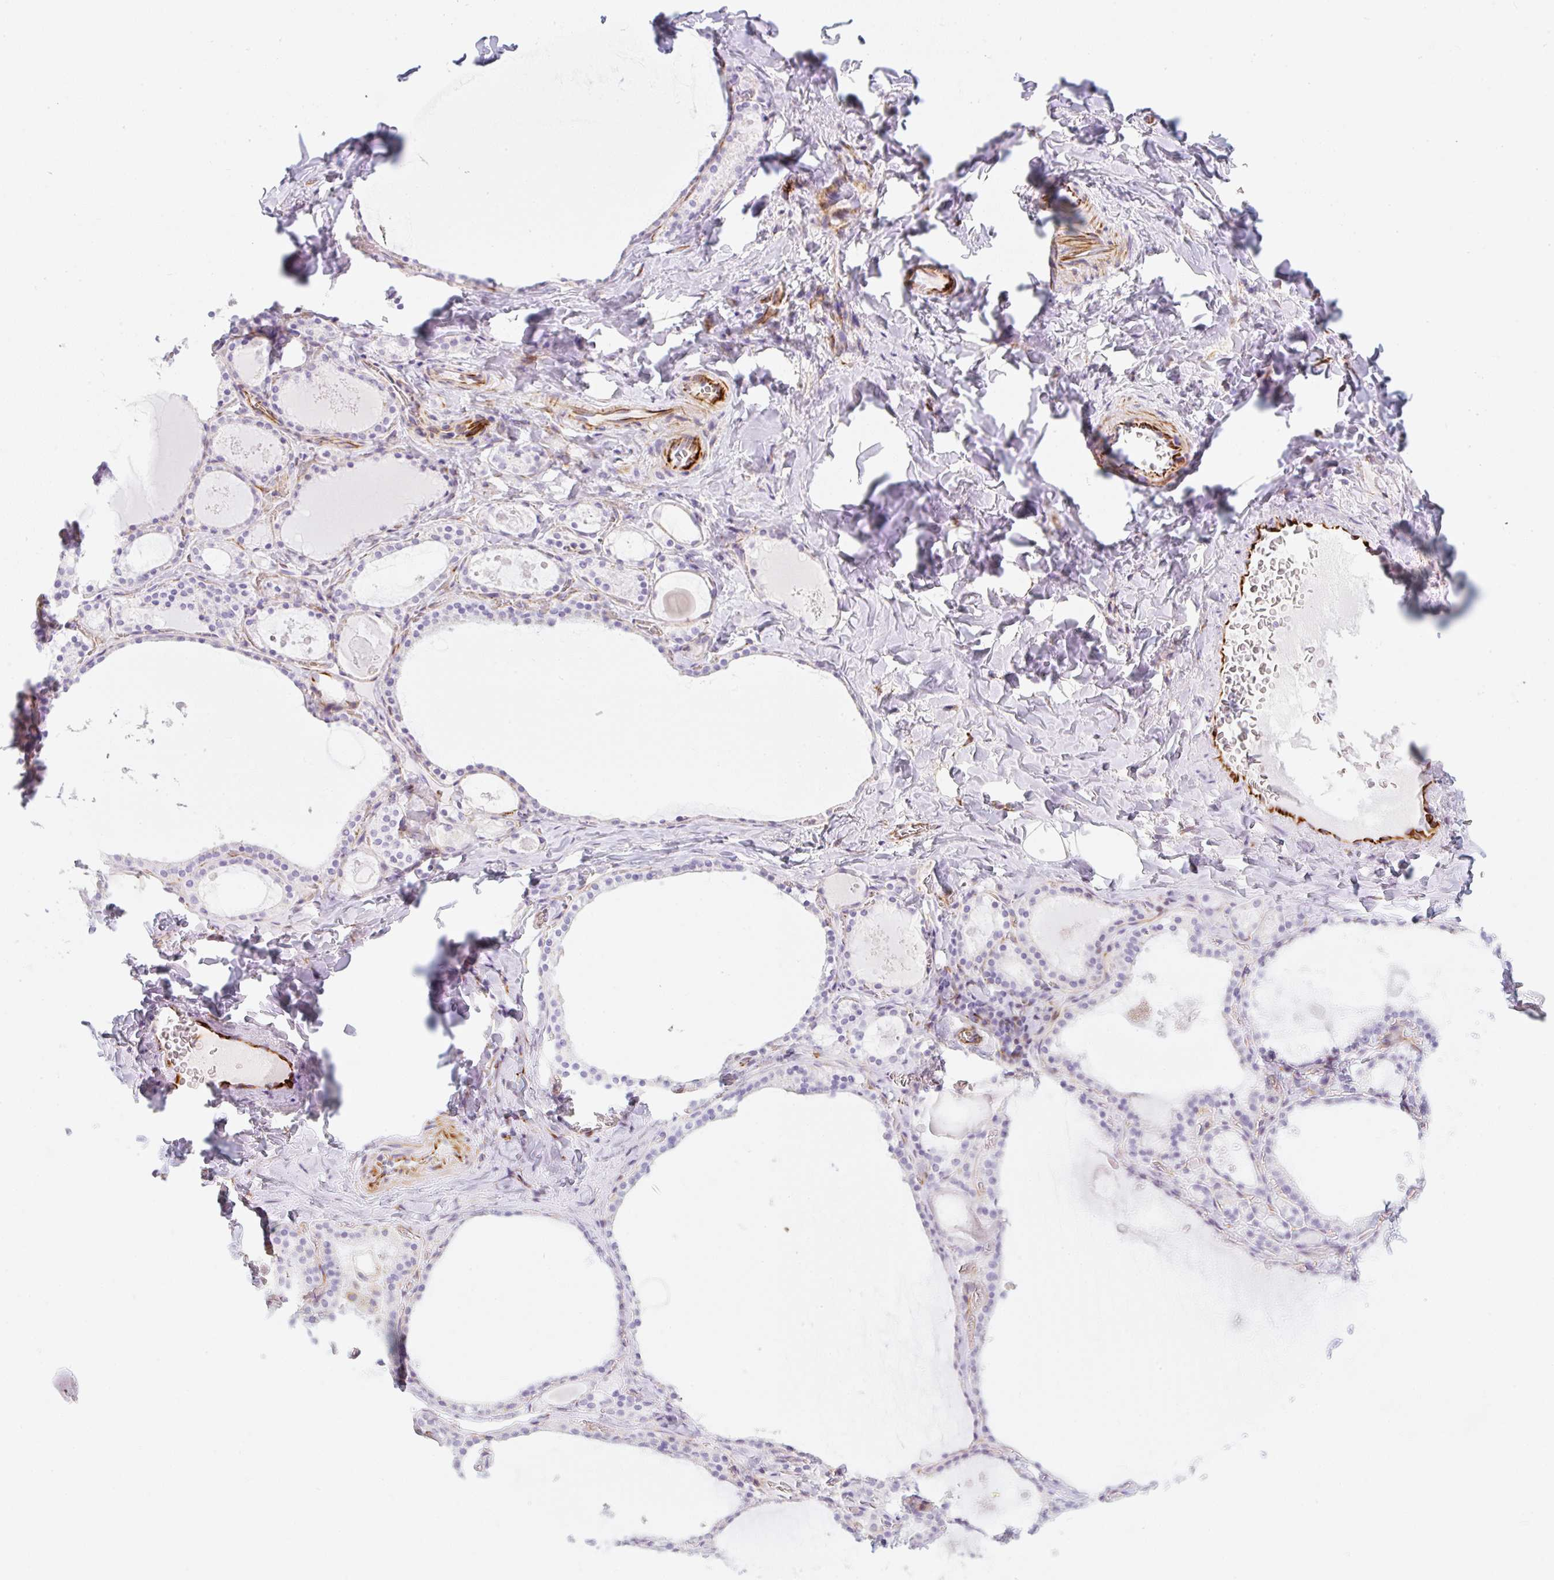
{"staining": {"intensity": "negative", "quantity": "none", "location": "none"}, "tissue": "thyroid gland", "cell_type": "Glandular cells", "image_type": "normal", "snomed": [{"axis": "morphology", "description": "Normal tissue, NOS"}, {"axis": "topography", "description": "Thyroid gland"}], "caption": "Benign thyroid gland was stained to show a protein in brown. There is no significant expression in glandular cells. (Stains: DAB immunohistochemistry (IHC) with hematoxylin counter stain, Microscopy: brightfield microscopy at high magnification).", "gene": "ZNF689", "patient": {"sex": "male", "age": 56}}